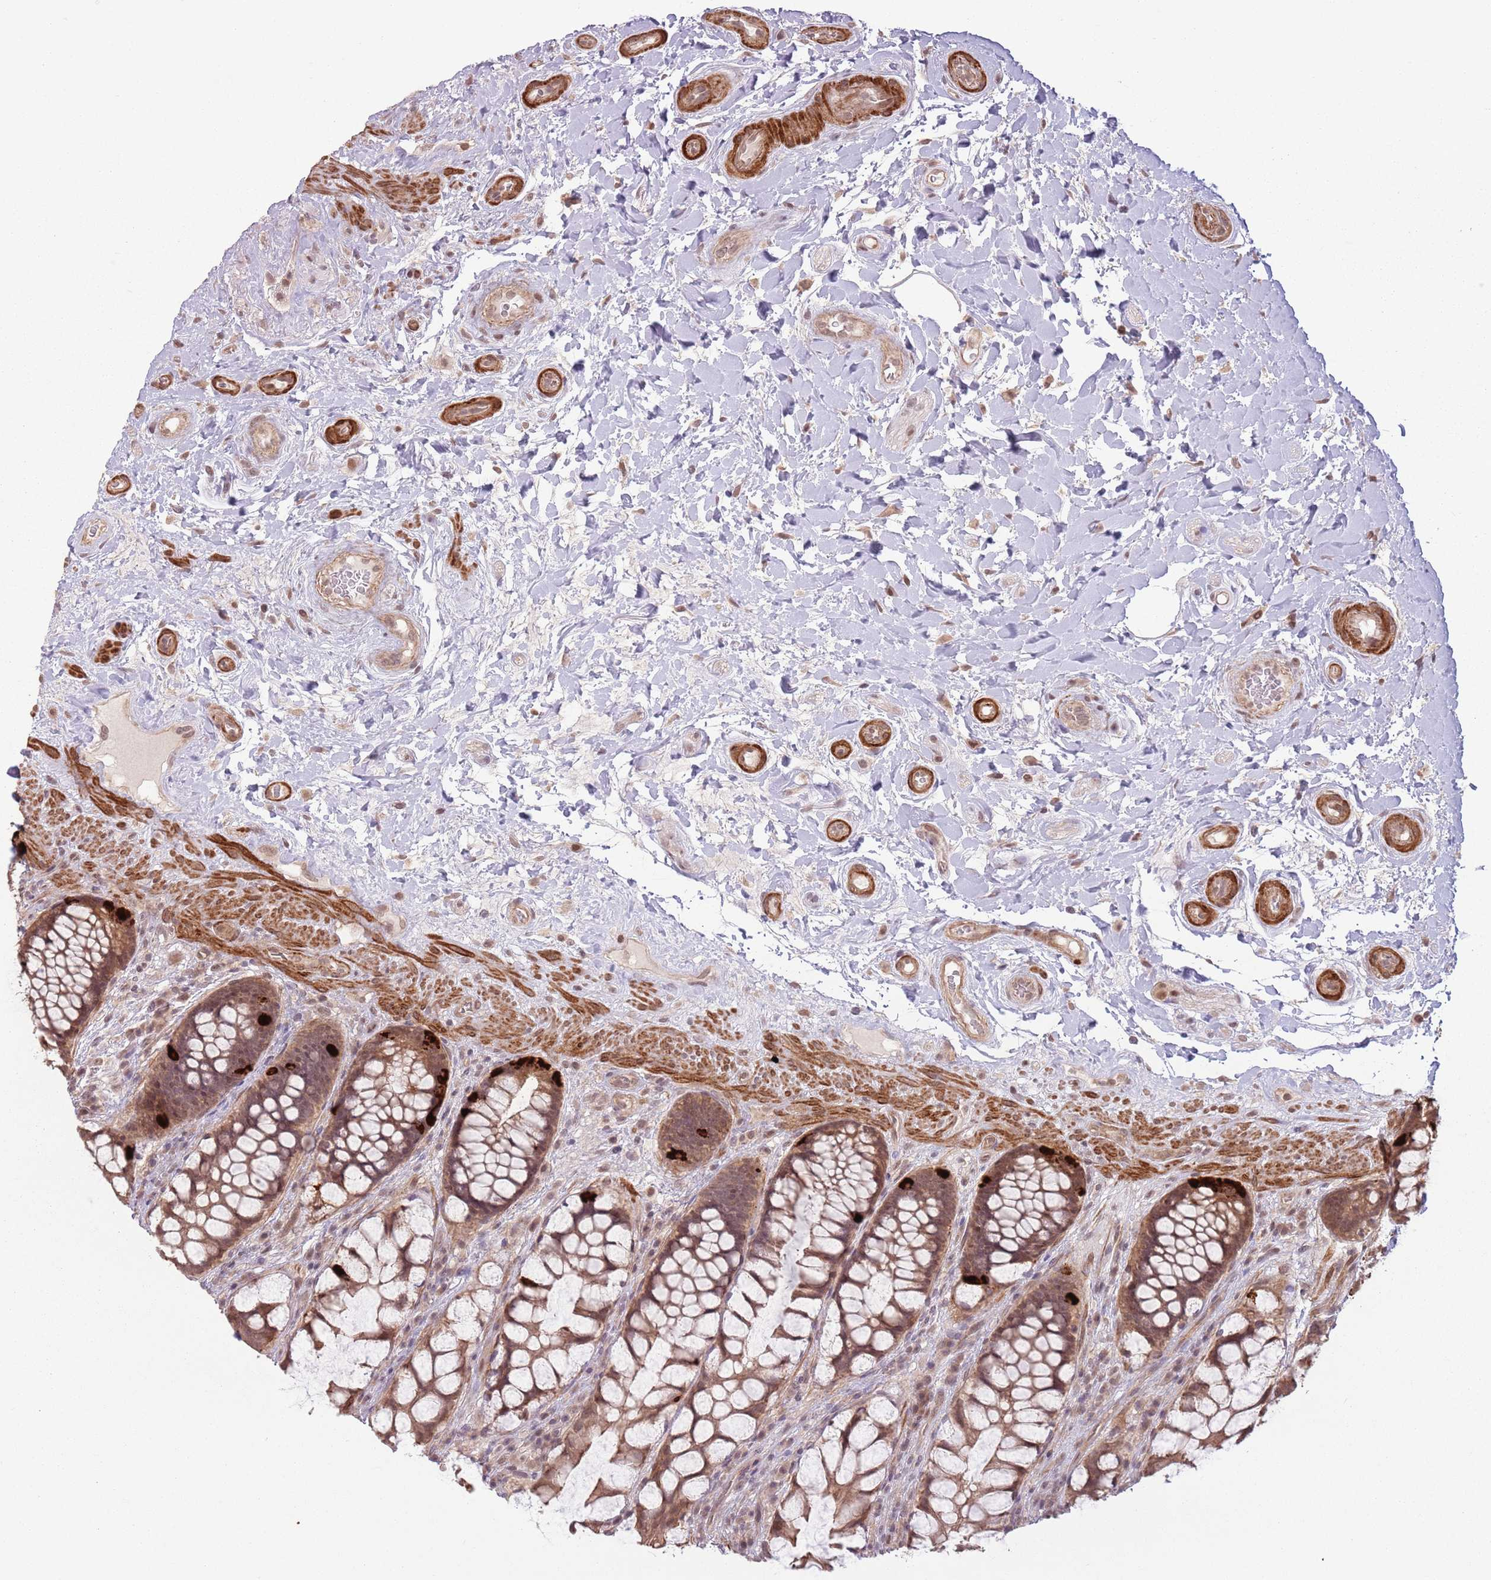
{"staining": {"intensity": "moderate", "quantity": ">75%", "location": "cytoplasmic/membranous"}, "tissue": "rectum", "cell_type": "Glandular cells", "image_type": "normal", "snomed": [{"axis": "morphology", "description": "Normal tissue, NOS"}, {"axis": "topography", "description": "Rectum"}], "caption": "Immunohistochemical staining of benign rectum exhibits medium levels of moderate cytoplasmic/membranous expression in about >75% of glandular cells.", "gene": "CCDC154", "patient": {"sex": "female", "age": 58}}